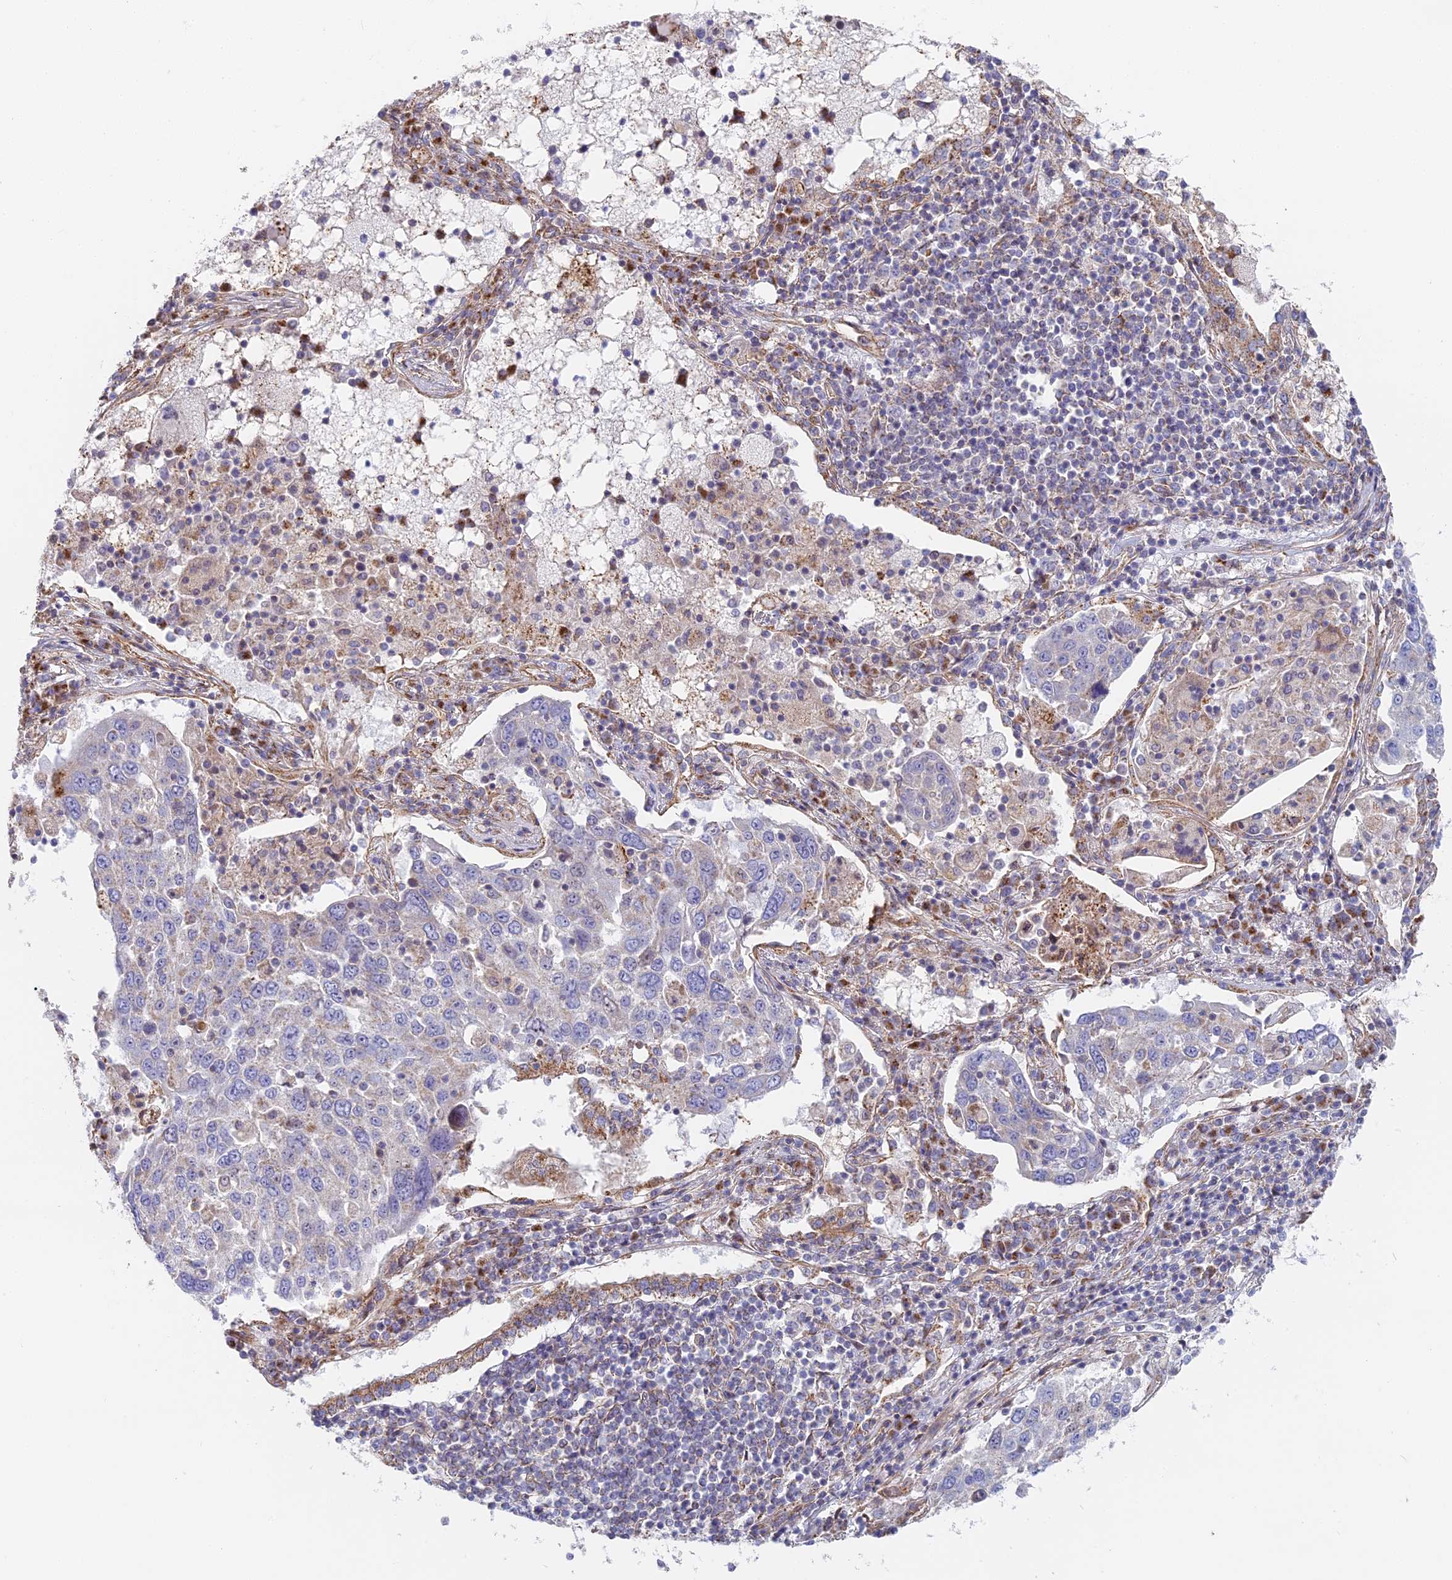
{"staining": {"intensity": "negative", "quantity": "none", "location": "none"}, "tissue": "lung cancer", "cell_type": "Tumor cells", "image_type": "cancer", "snomed": [{"axis": "morphology", "description": "Squamous cell carcinoma, NOS"}, {"axis": "topography", "description": "Lung"}], "caption": "DAB (3,3'-diaminobenzidine) immunohistochemical staining of human squamous cell carcinoma (lung) exhibits no significant positivity in tumor cells. The staining is performed using DAB brown chromogen with nuclei counter-stained in using hematoxylin.", "gene": "DDA1", "patient": {"sex": "male", "age": 65}}